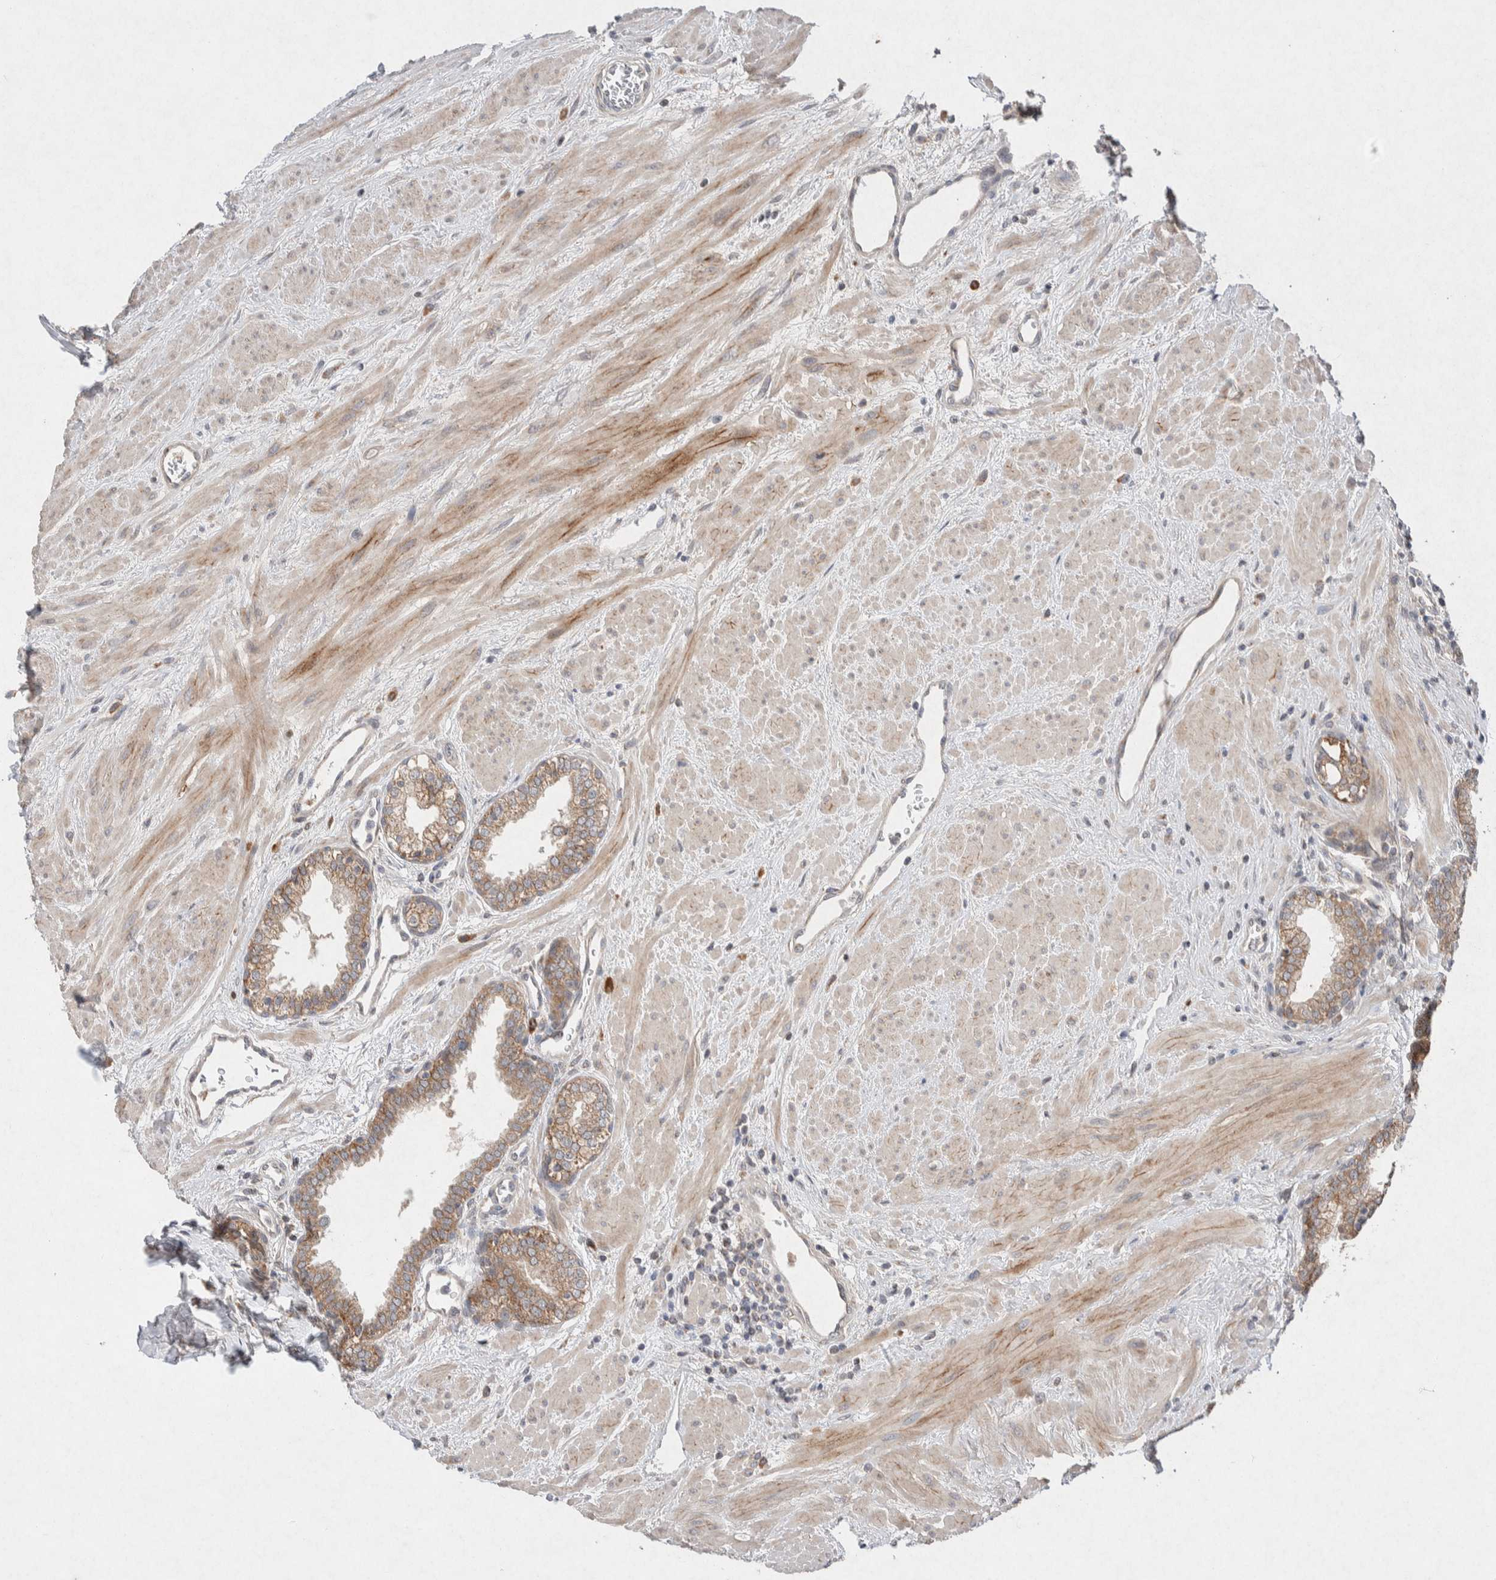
{"staining": {"intensity": "moderate", "quantity": ">75%", "location": "cytoplasmic/membranous"}, "tissue": "prostate", "cell_type": "Glandular cells", "image_type": "normal", "snomed": [{"axis": "morphology", "description": "Normal tissue, NOS"}, {"axis": "topography", "description": "Prostate"}], "caption": "Brown immunohistochemical staining in unremarkable prostate displays moderate cytoplasmic/membranous expression in approximately >75% of glandular cells.", "gene": "CMTM4", "patient": {"sex": "male", "age": 51}}